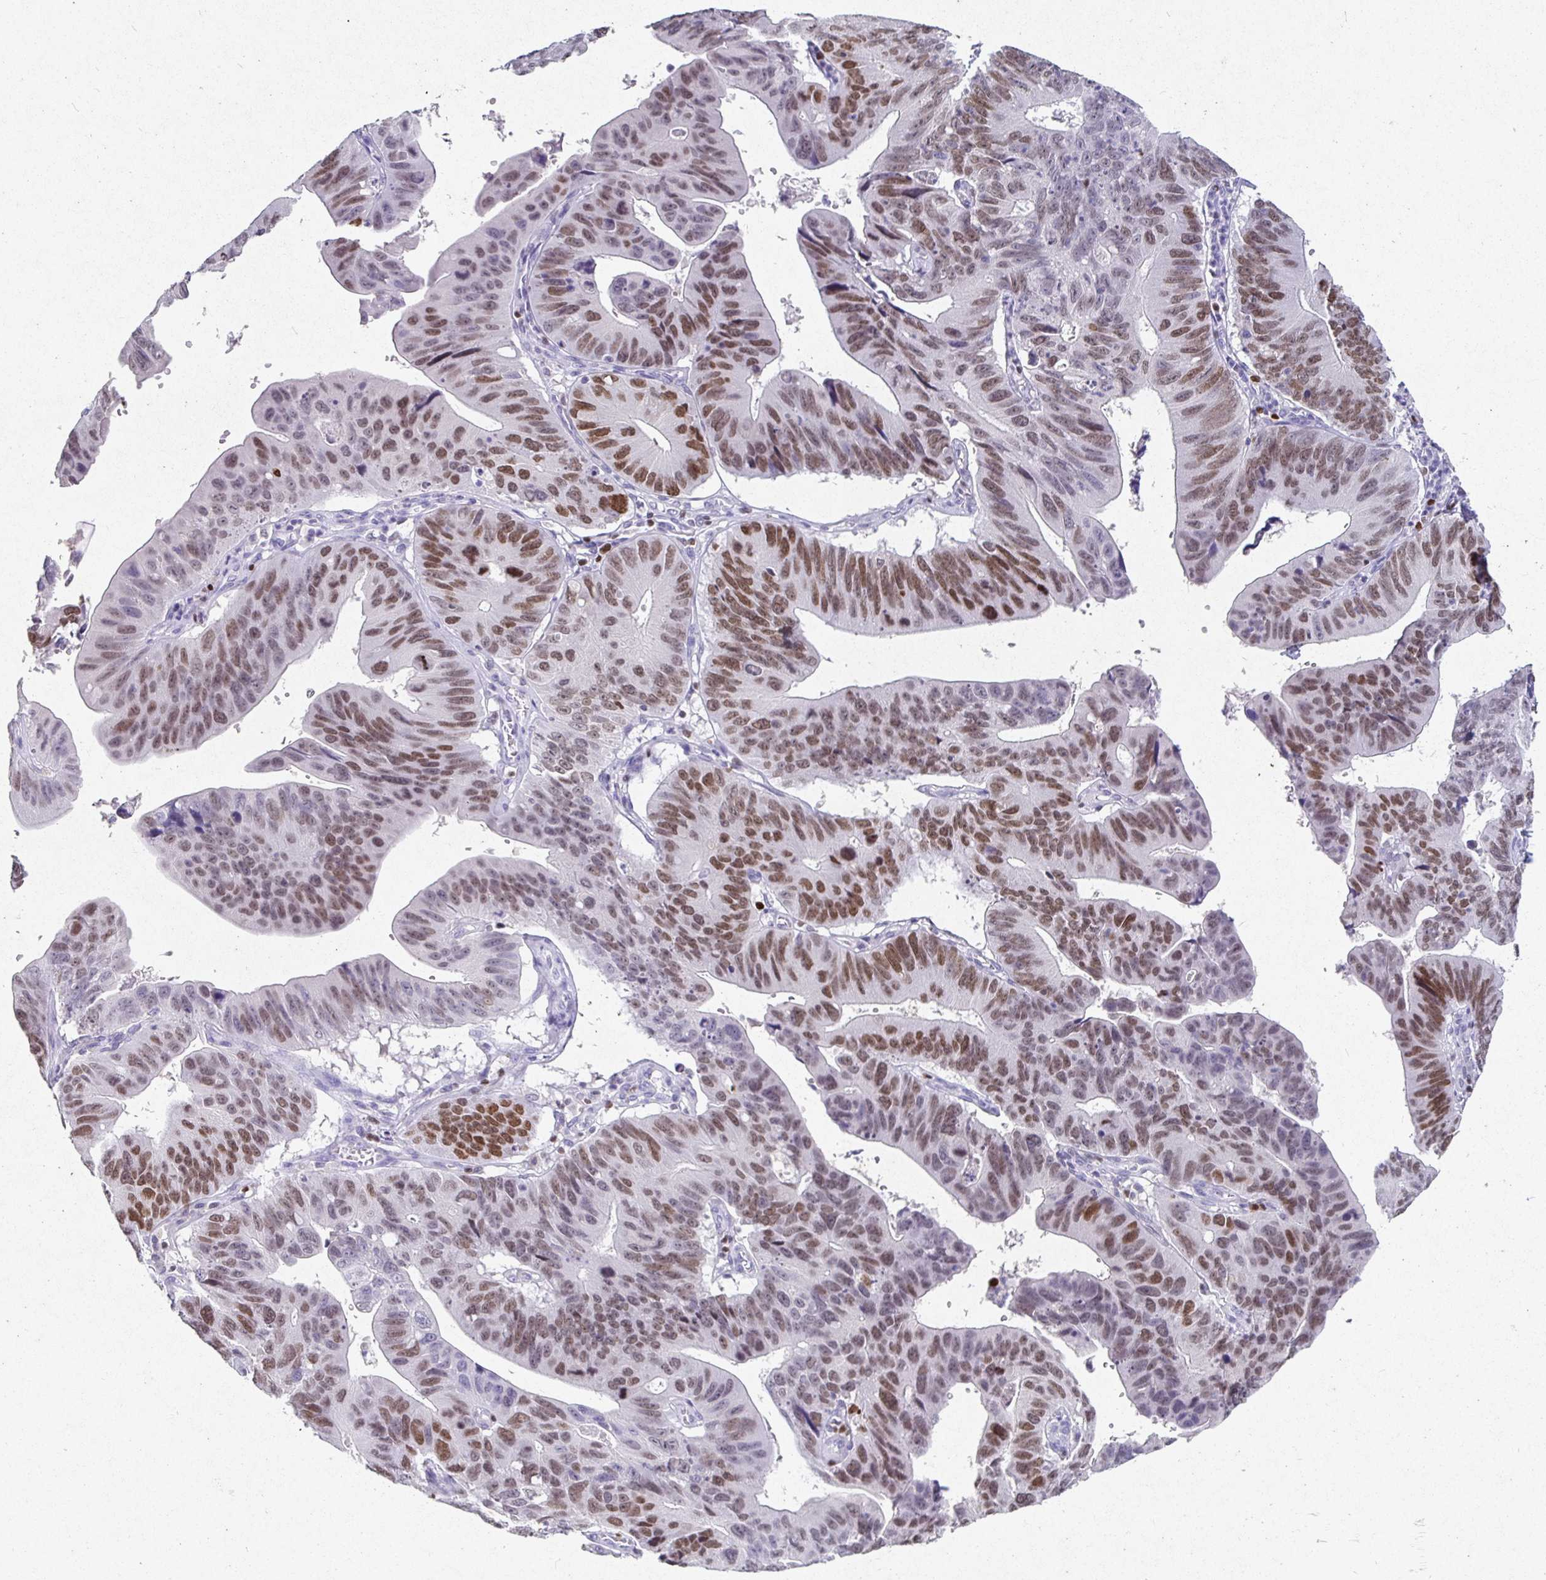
{"staining": {"intensity": "moderate", "quantity": "25%-75%", "location": "nuclear"}, "tissue": "stomach cancer", "cell_type": "Tumor cells", "image_type": "cancer", "snomed": [{"axis": "morphology", "description": "Adenocarcinoma, NOS"}, {"axis": "topography", "description": "Stomach"}], "caption": "Adenocarcinoma (stomach) tissue demonstrates moderate nuclear expression in approximately 25%-75% of tumor cells, visualized by immunohistochemistry.", "gene": "SATB1", "patient": {"sex": "male", "age": 59}}